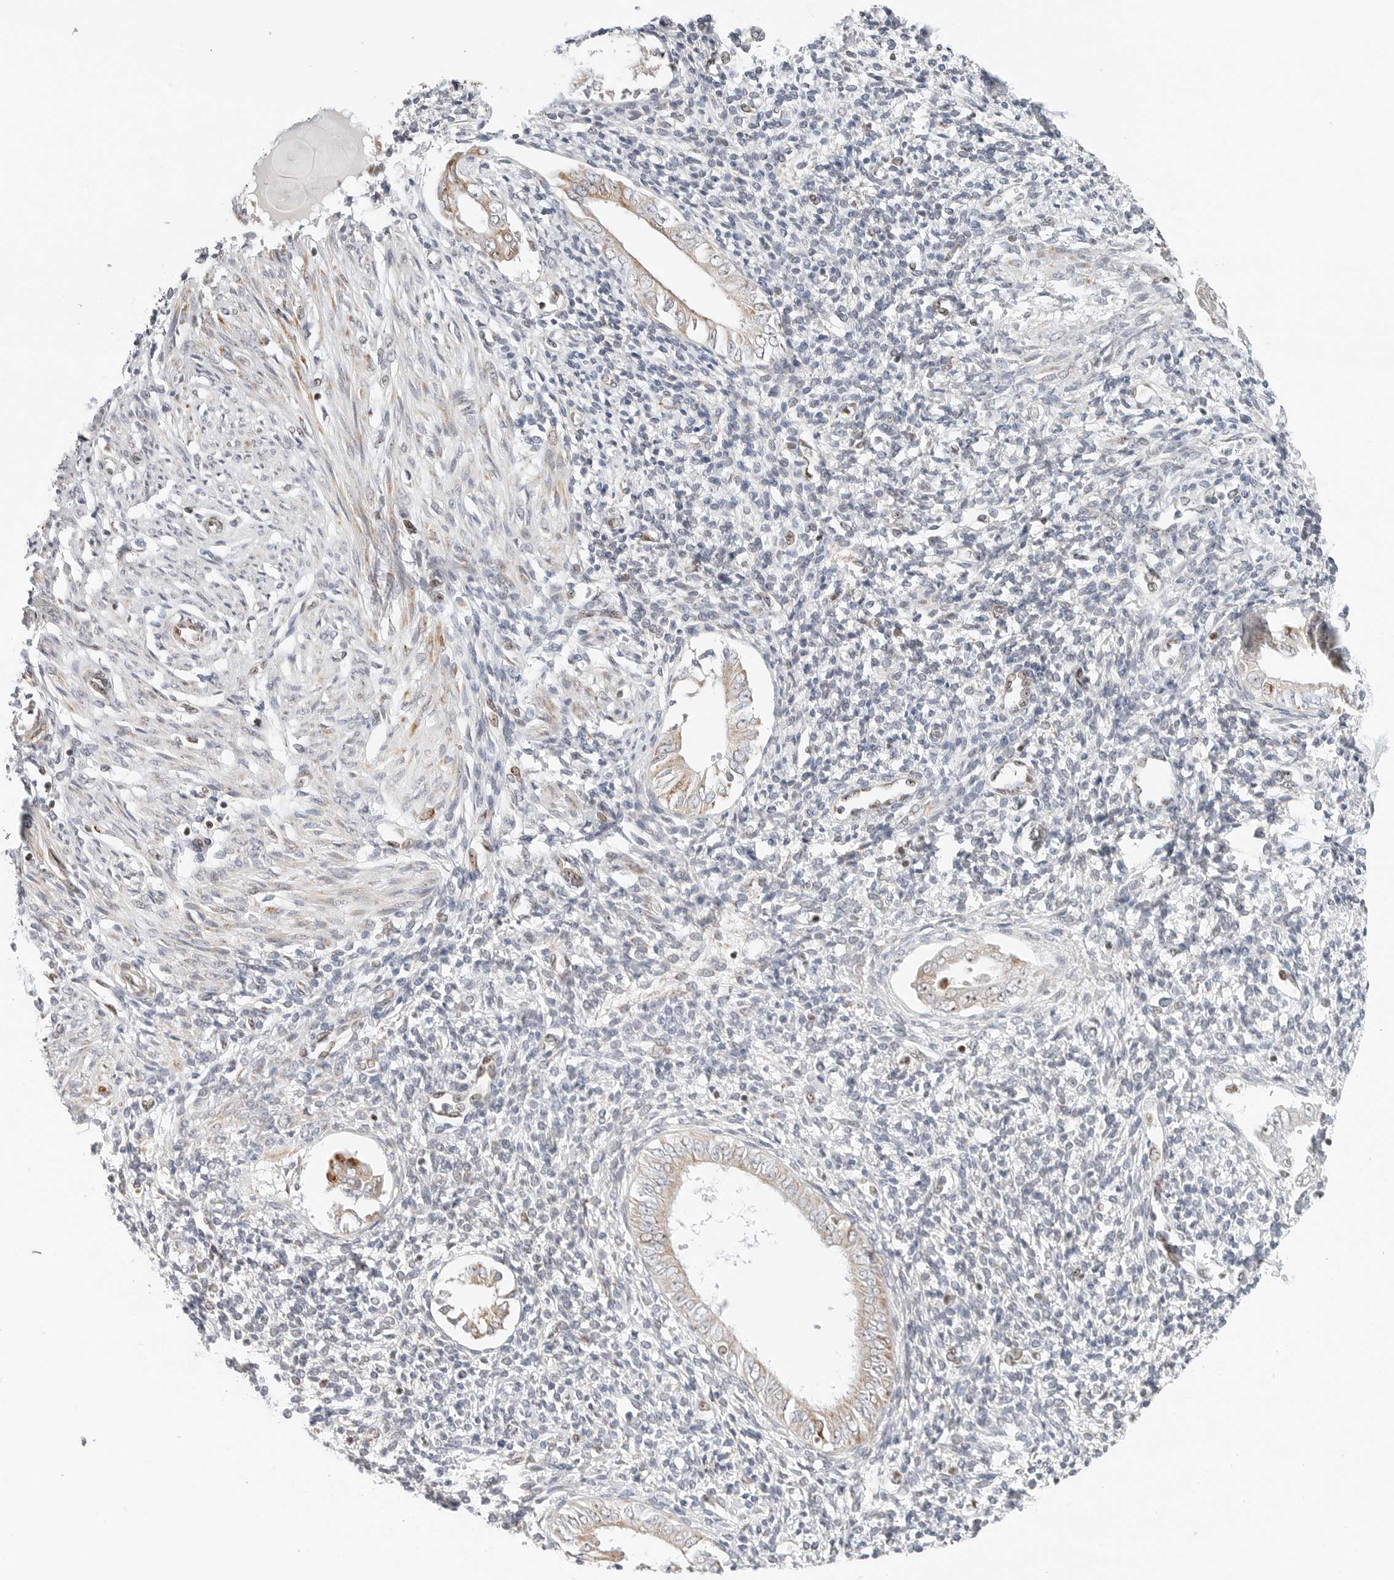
{"staining": {"intensity": "negative", "quantity": "none", "location": "none"}, "tissue": "endometrium", "cell_type": "Cells in endometrial stroma", "image_type": "normal", "snomed": [{"axis": "morphology", "description": "Normal tissue, NOS"}, {"axis": "topography", "description": "Endometrium"}], "caption": "This histopathology image is of unremarkable endometrium stained with immunohistochemistry to label a protein in brown with the nuclei are counter-stained blue. There is no positivity in cells in endometrial stroma.", "gene": "RIMKLA", "patient": {"sex": "female", "age": 66}}